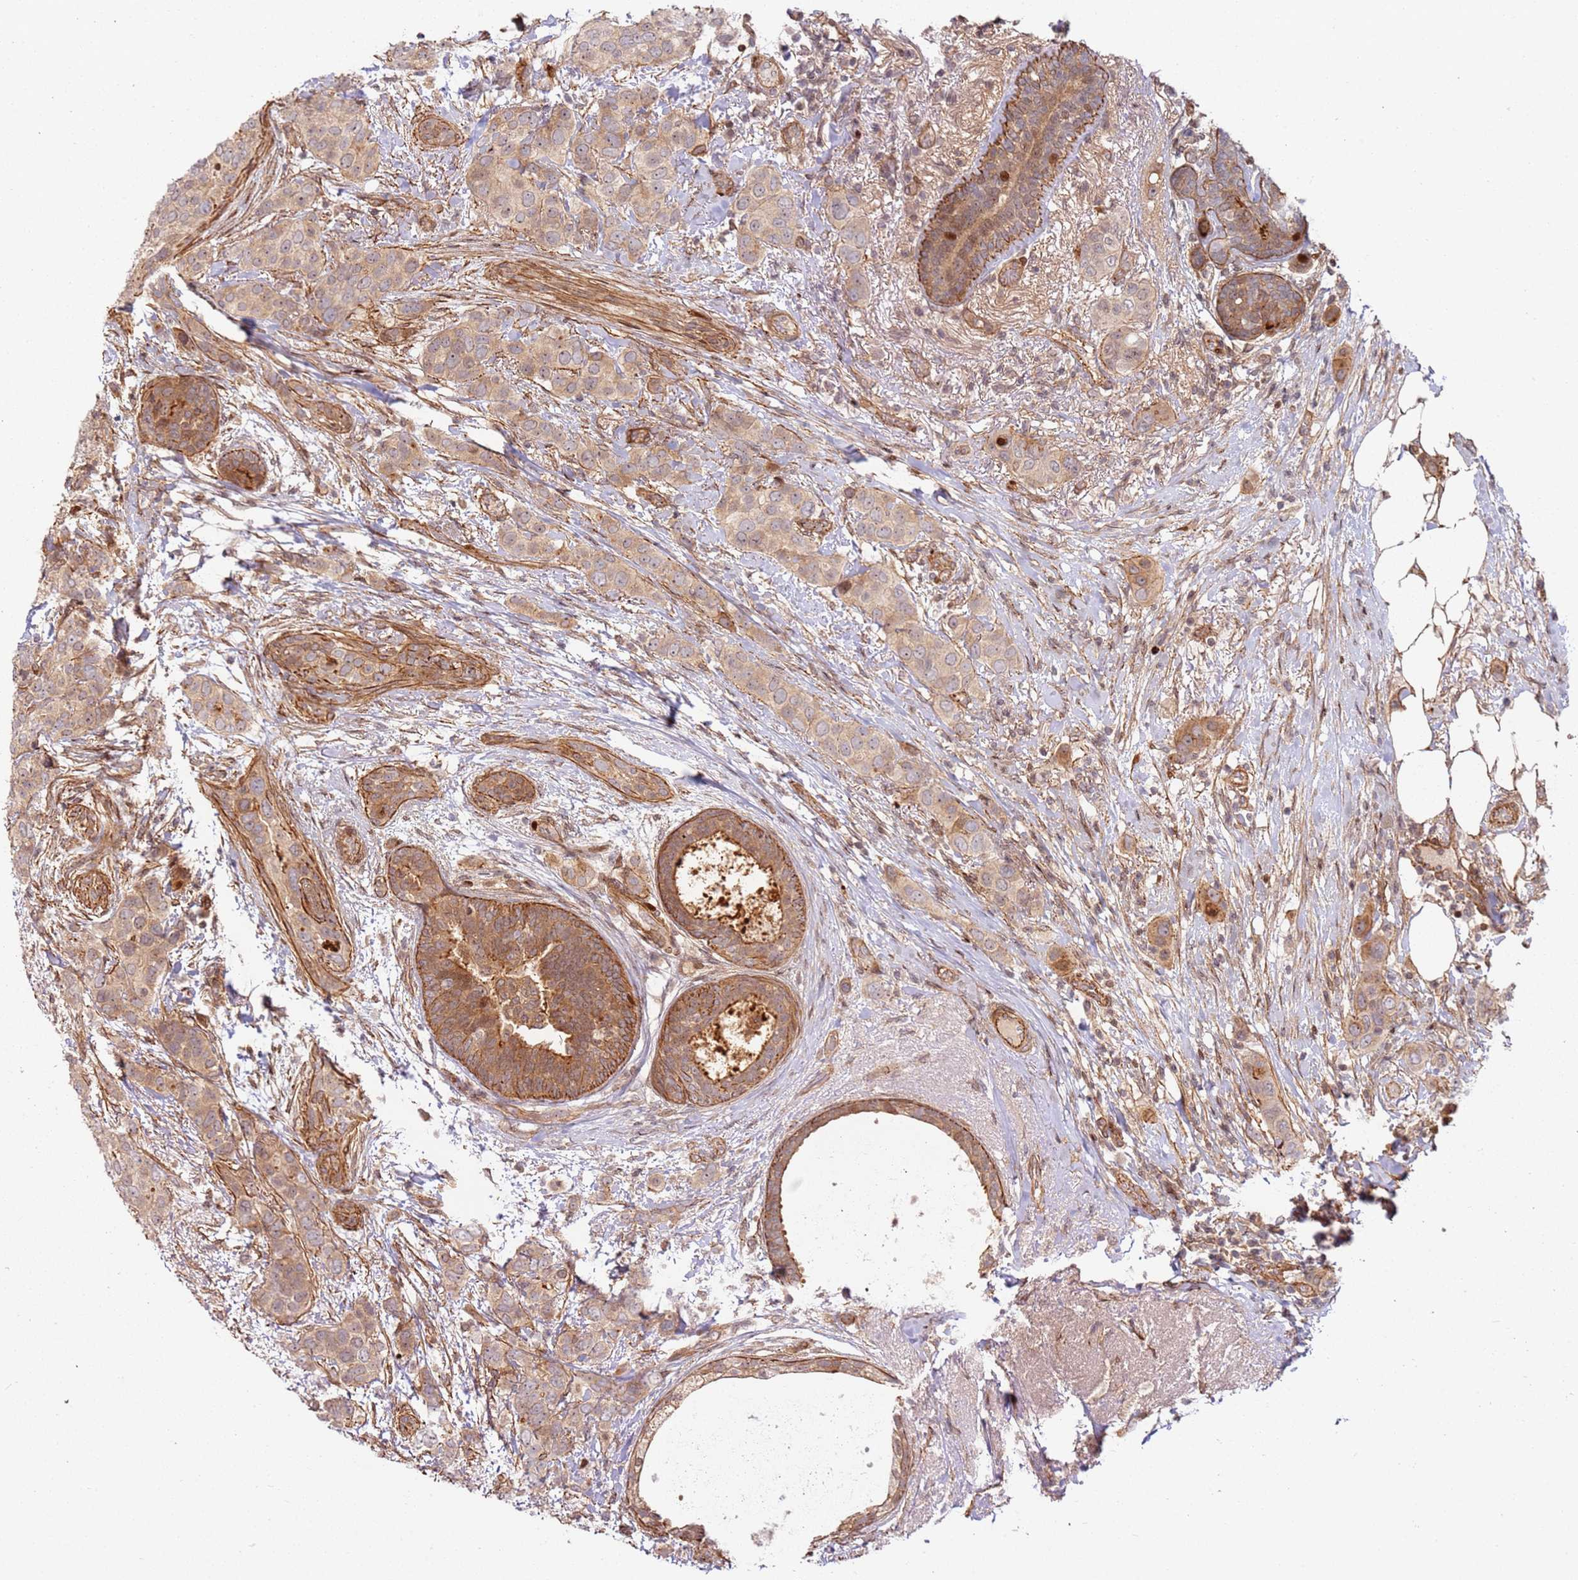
{"staining": {"intensity": "weak", "quantity": ">75%", "location": "cytoplasmic/membranous"}, "tissue": "breast cancer", "cell_type": "Tumor cells", "image_type": "cancer", "snomed": [{"axis": "morphology", "description": "Lobular carcinoma"}, {"axis": "topography", "description": "Breast"}], "caption": "Breast lobular carcinoma was stained to show a protein in brown. There is low levels of weak cytoplasmic/membranous positivity in about >75% of tumor cells.", "gene": "TMEM233", "patient": {"sex": "female", "age": 51}}